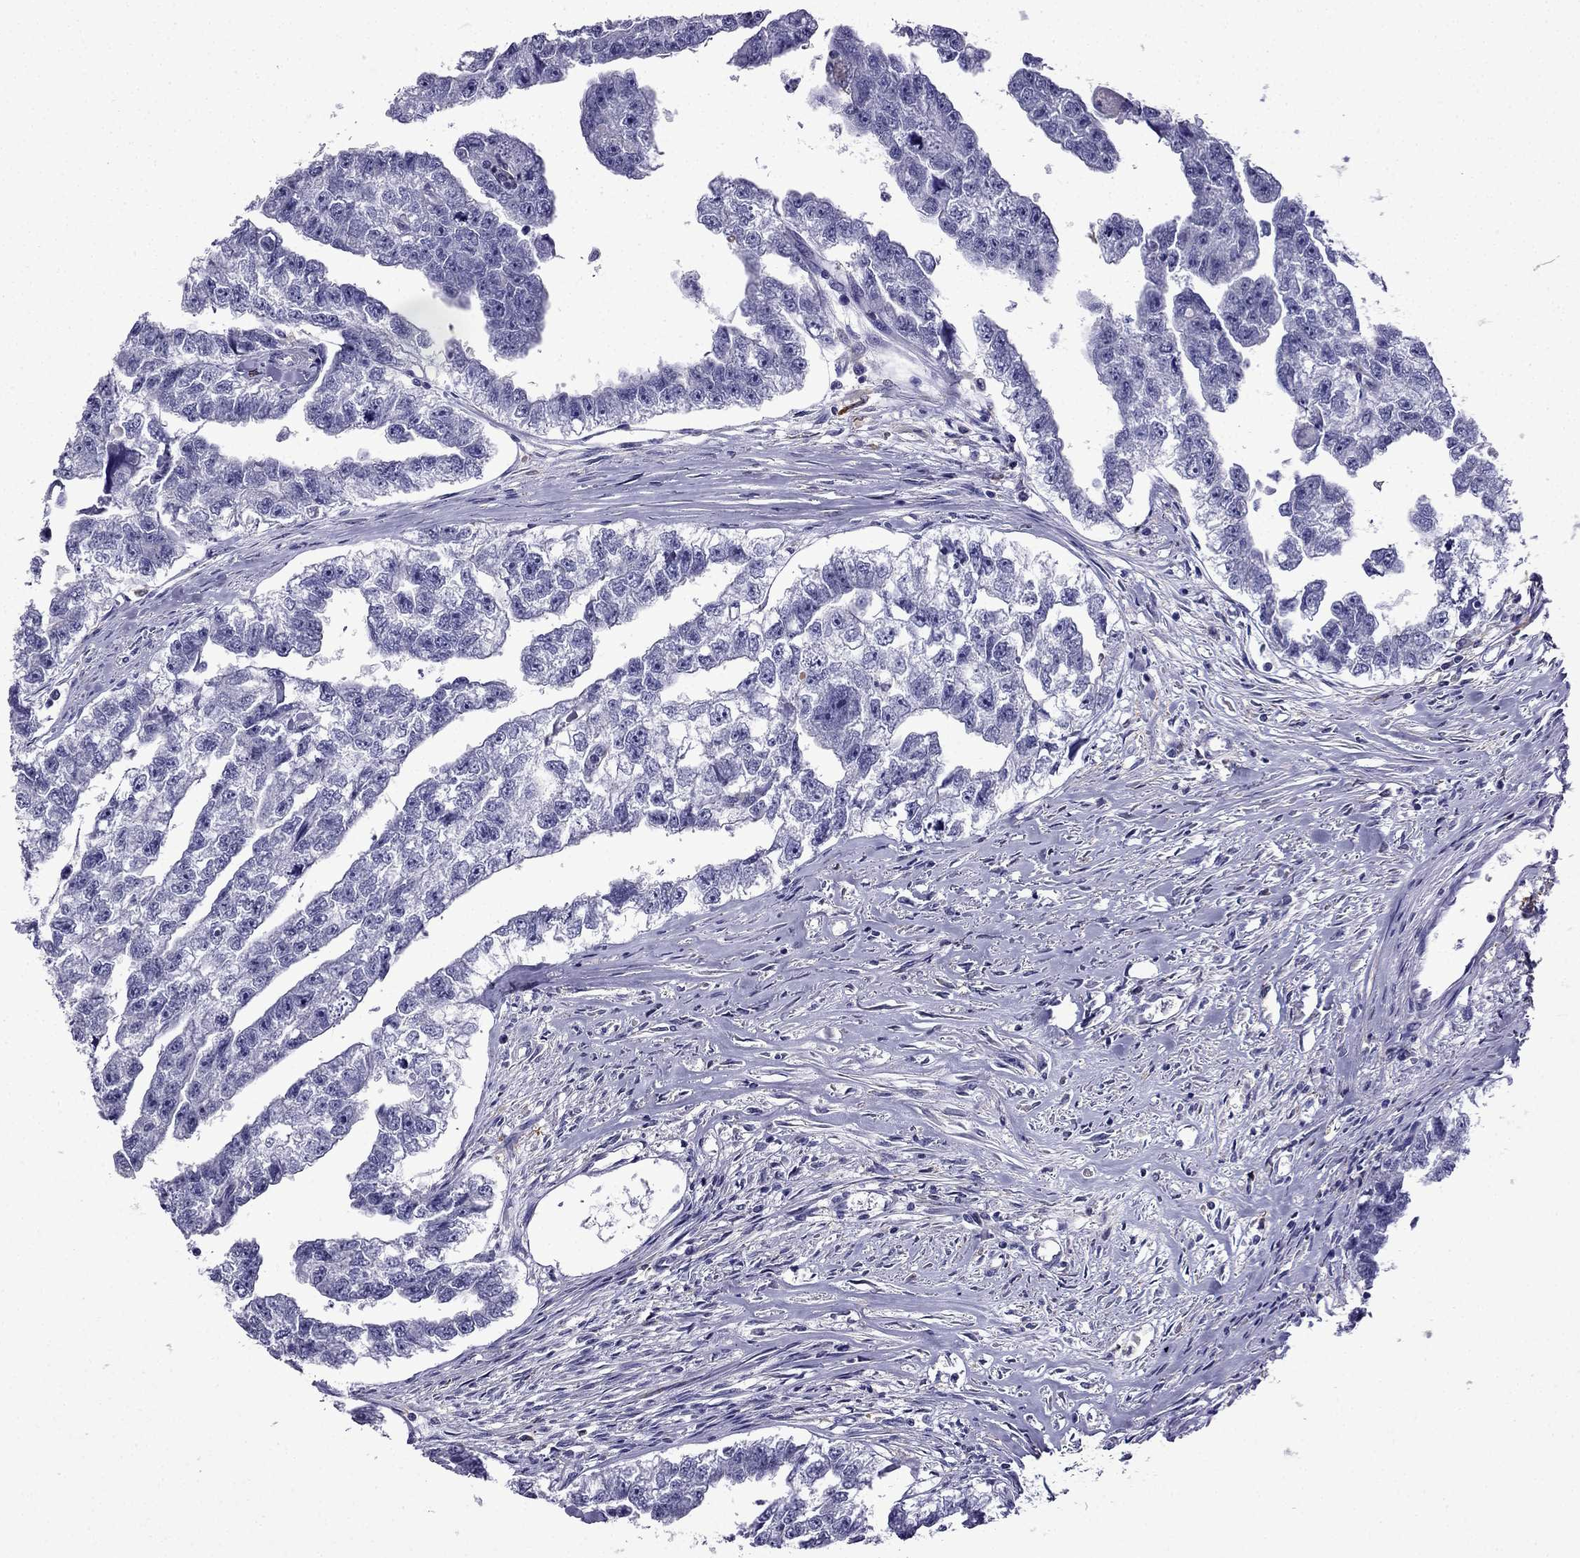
{"staining": {"intensity": "negative", "quantity": "none", "location": "none"}, "tissue": "testis cancer", "cell_type": "Tumor cells", "image_type": "cancer", "snomed": [{"axis": "morphology", "description": "Carcinoma, Embryonal, NOS"}, {"axis": "morphology", "description": "Teratoma, malignant, NOS"}, {"axis": "topography", "description": "Testis"}], "caption": "Immunohistochemical staining of human embryonal carcinoma (testis) exhibits no significant expression in tumor cells. Nuclei are stained in blue.", "gene": "TSSK4", "patient": {"sex": "male", "age": 44}}